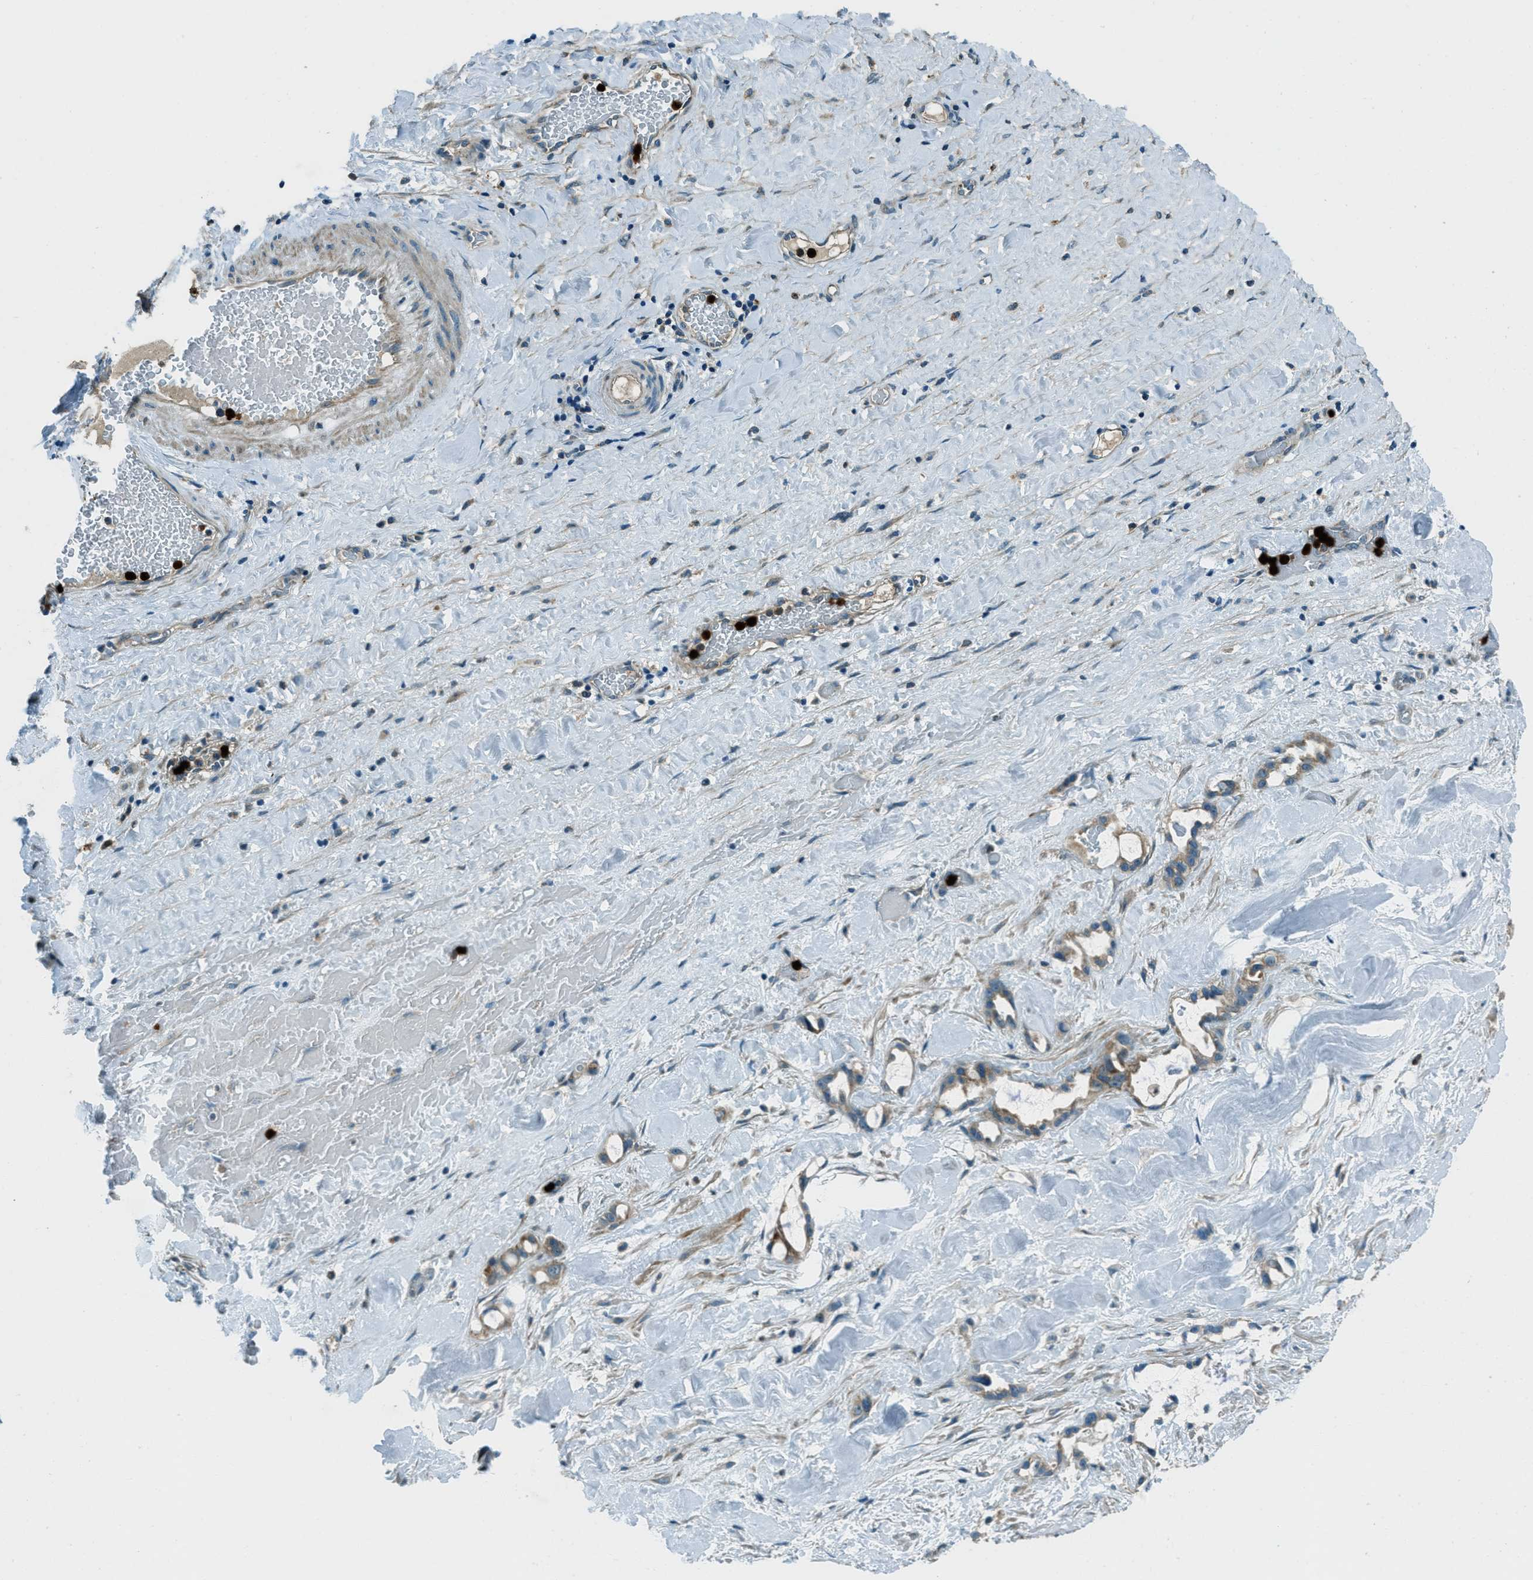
{"staining": {"intensity": "weak", "quantity": ">75%", "location": "cytoplasmic/membranous"}, "tissue": "liver cancer", "cell_type": "Tumor cells", "image_type": "cancer", "snomed": [{"axis": "morphology", "description": "Cholangiocarcinoma"}, {"axis": "topography", "description": "Liver"}], "caption": "High-magnification brightfield microscopy of liver cancer stained with DAB (brown) and counterstained with hematoxylin (blue). tumor cells exhibit weak cytoplasmic/membranous expression is seen in about>75% of cells.", "gene": "FAR1", "patient": {"sex": "female", "age": 65}}